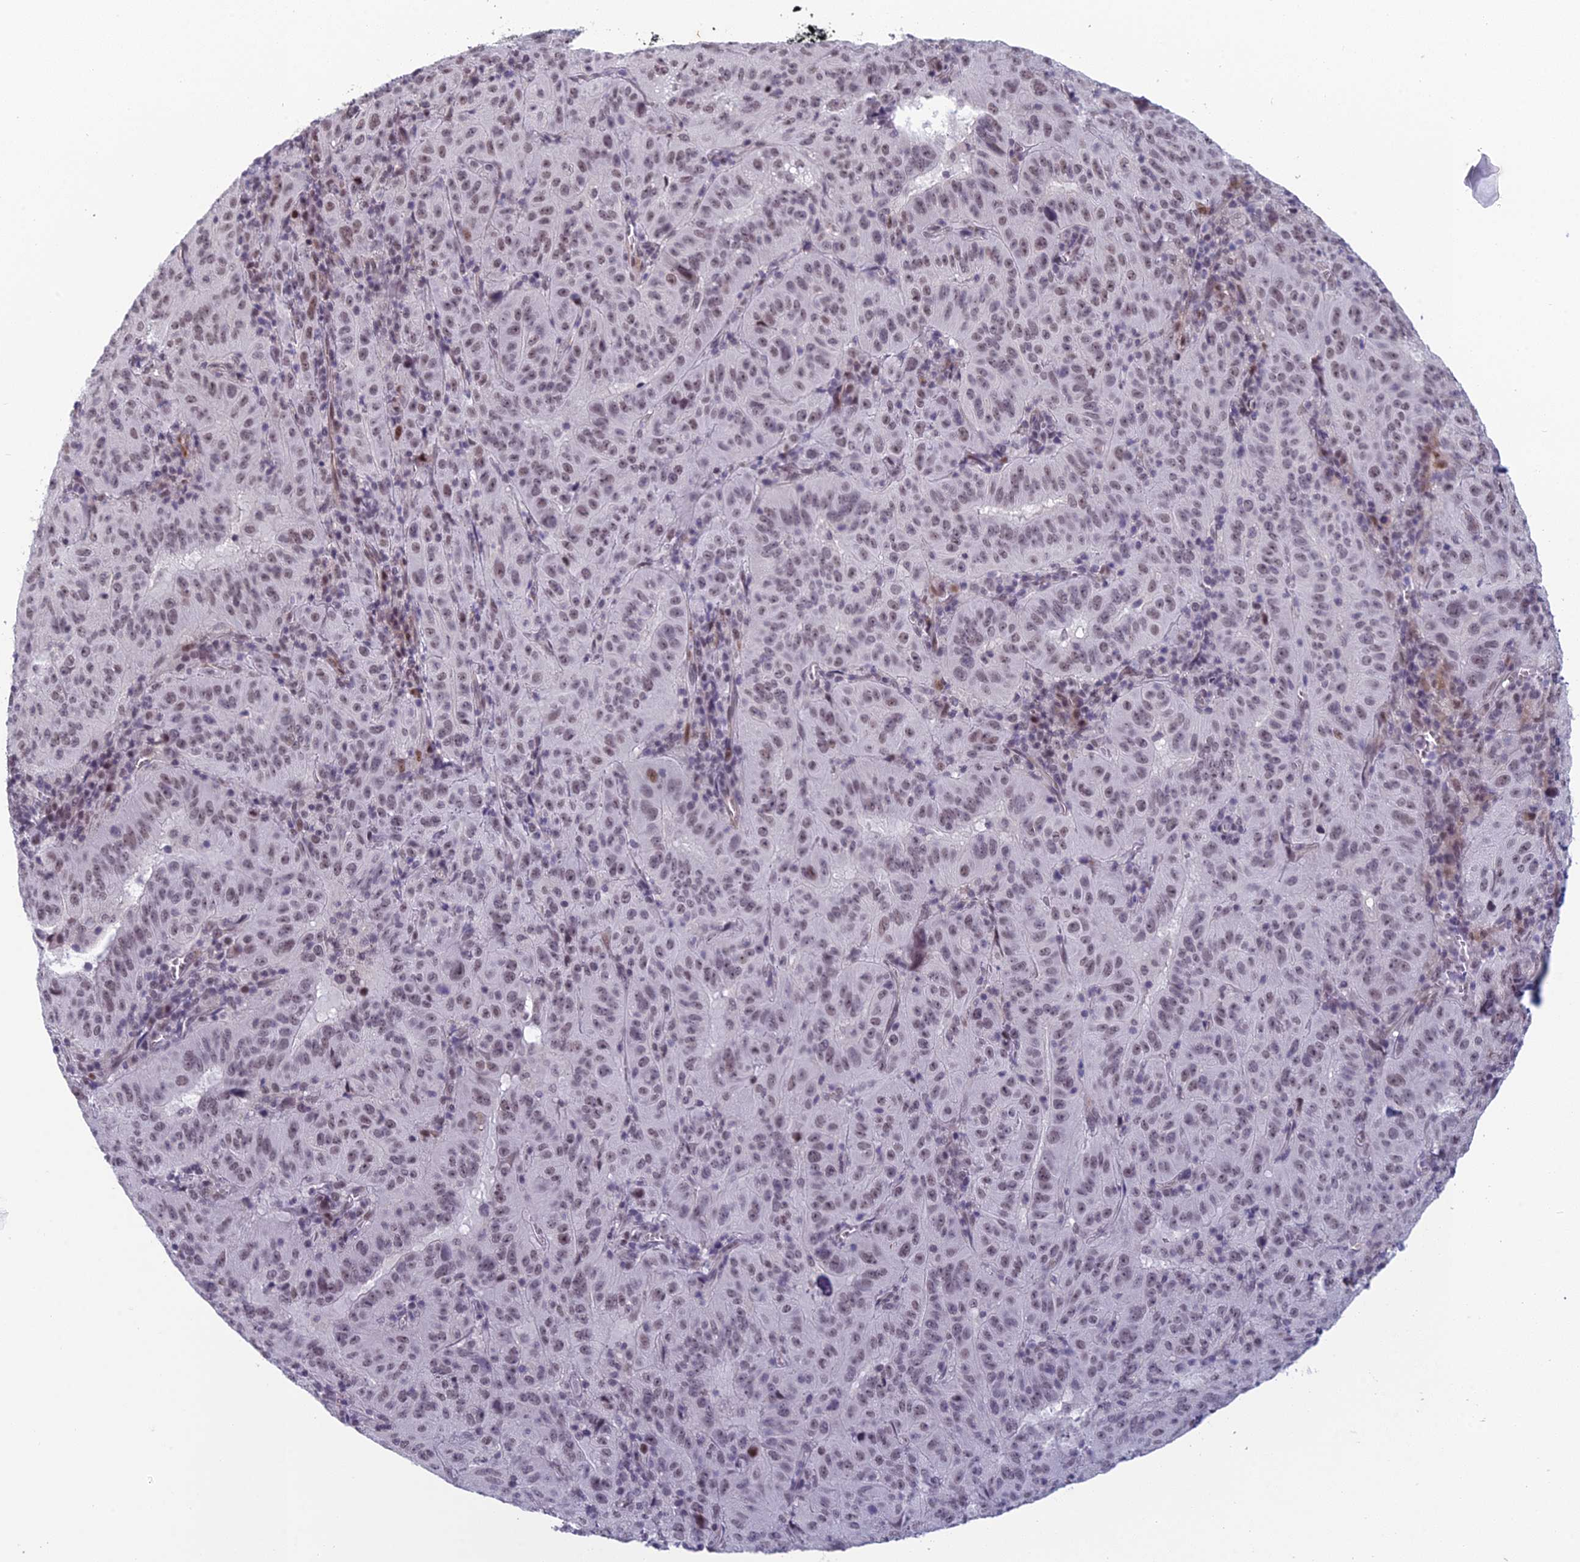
{"staining": {"intensity": "weak", "quantity": "<25%", "location": "nuclear"}, "tissue": "pancreatic cancer", "cell_type": "Tumor cells", "image_type": "cancer", "snomed": [{"axis": "morphology", "description": "Adenocarcinoma, NOS"}, {"axis": "topography", "description": "Pancreas"}], "caption": "This is an immunohistochemistry photomicrograph of human adenocarcinoma (pancreatic). There is no expression in tumor cells.", "gene": "RGS17", "patient": {"sex": "male", "age": 63}}